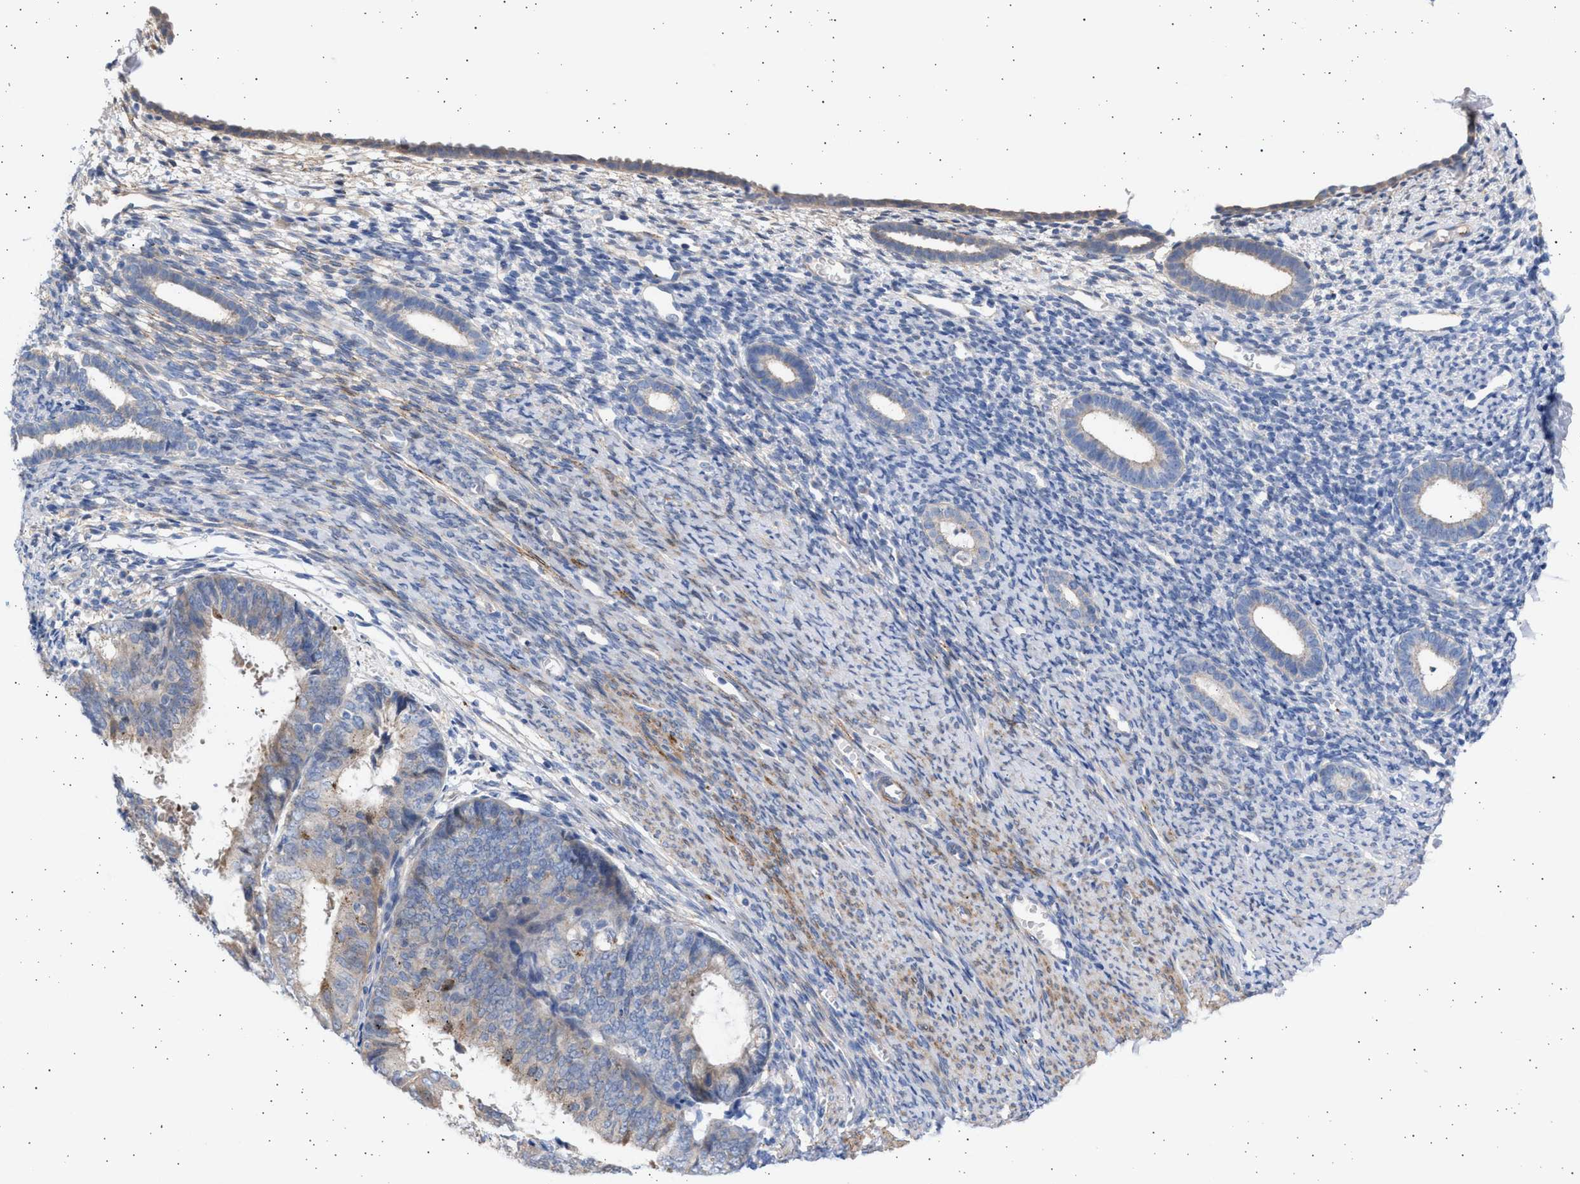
{"staining": {"intensity": "negative", "quantity": "none", "location": "none"}, "tissue": "endometrium", "cell_type": "Cells in endometrial stroma", "image_type": "normal", "snomed": [{"axis": "morphology", "description": "Normal tissue, NOS"}, {"axis": "morphology", "description": "Adenocarcinoma, NOS"}, {"axis": "topography", "description": "Endometrium"}], "caption": "Cells in endometrial stroma show no significant staining in unremarkable endometrium.", "gene": "NBR1", "patient": {"sex": "female", "age": 57}}